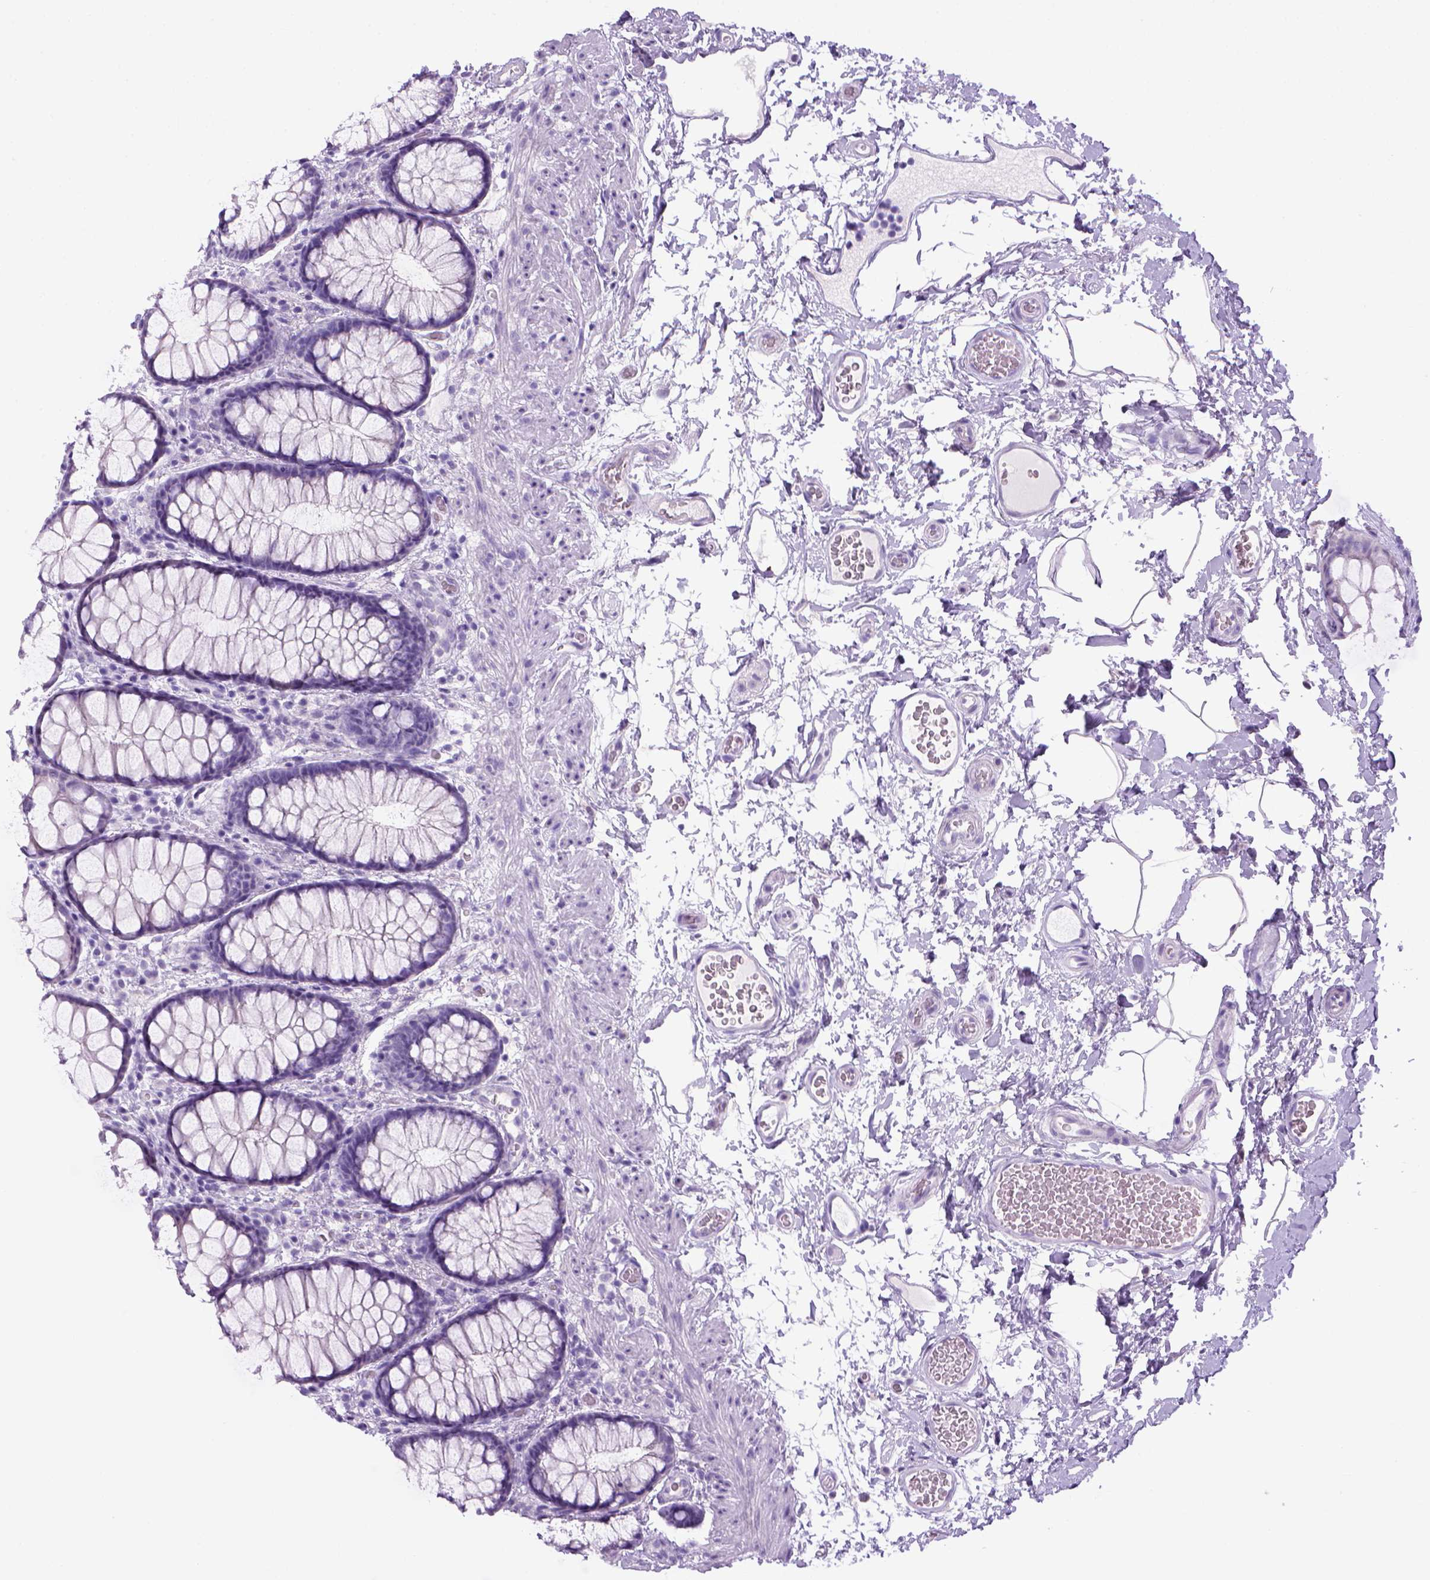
{"staining": {"intensity": "negative", "quantity": "none", "location": "none"}, "tissue": "rectum", "cell_type": "Glandular cells", "image_type": "normal", "snomed": [{"axis": "morphology", "description": "Normal tissue, NOS"}, {"axis": "topography", "description": "Rectum"}], "caption": "Benign rectum was stained to show a protein in brown. There is no significant expression in glandular cells. (IHC, brightfield microscopy, high magnification).", "gene": "SGCG", "patient": {"sex": "female", "age": 62}}